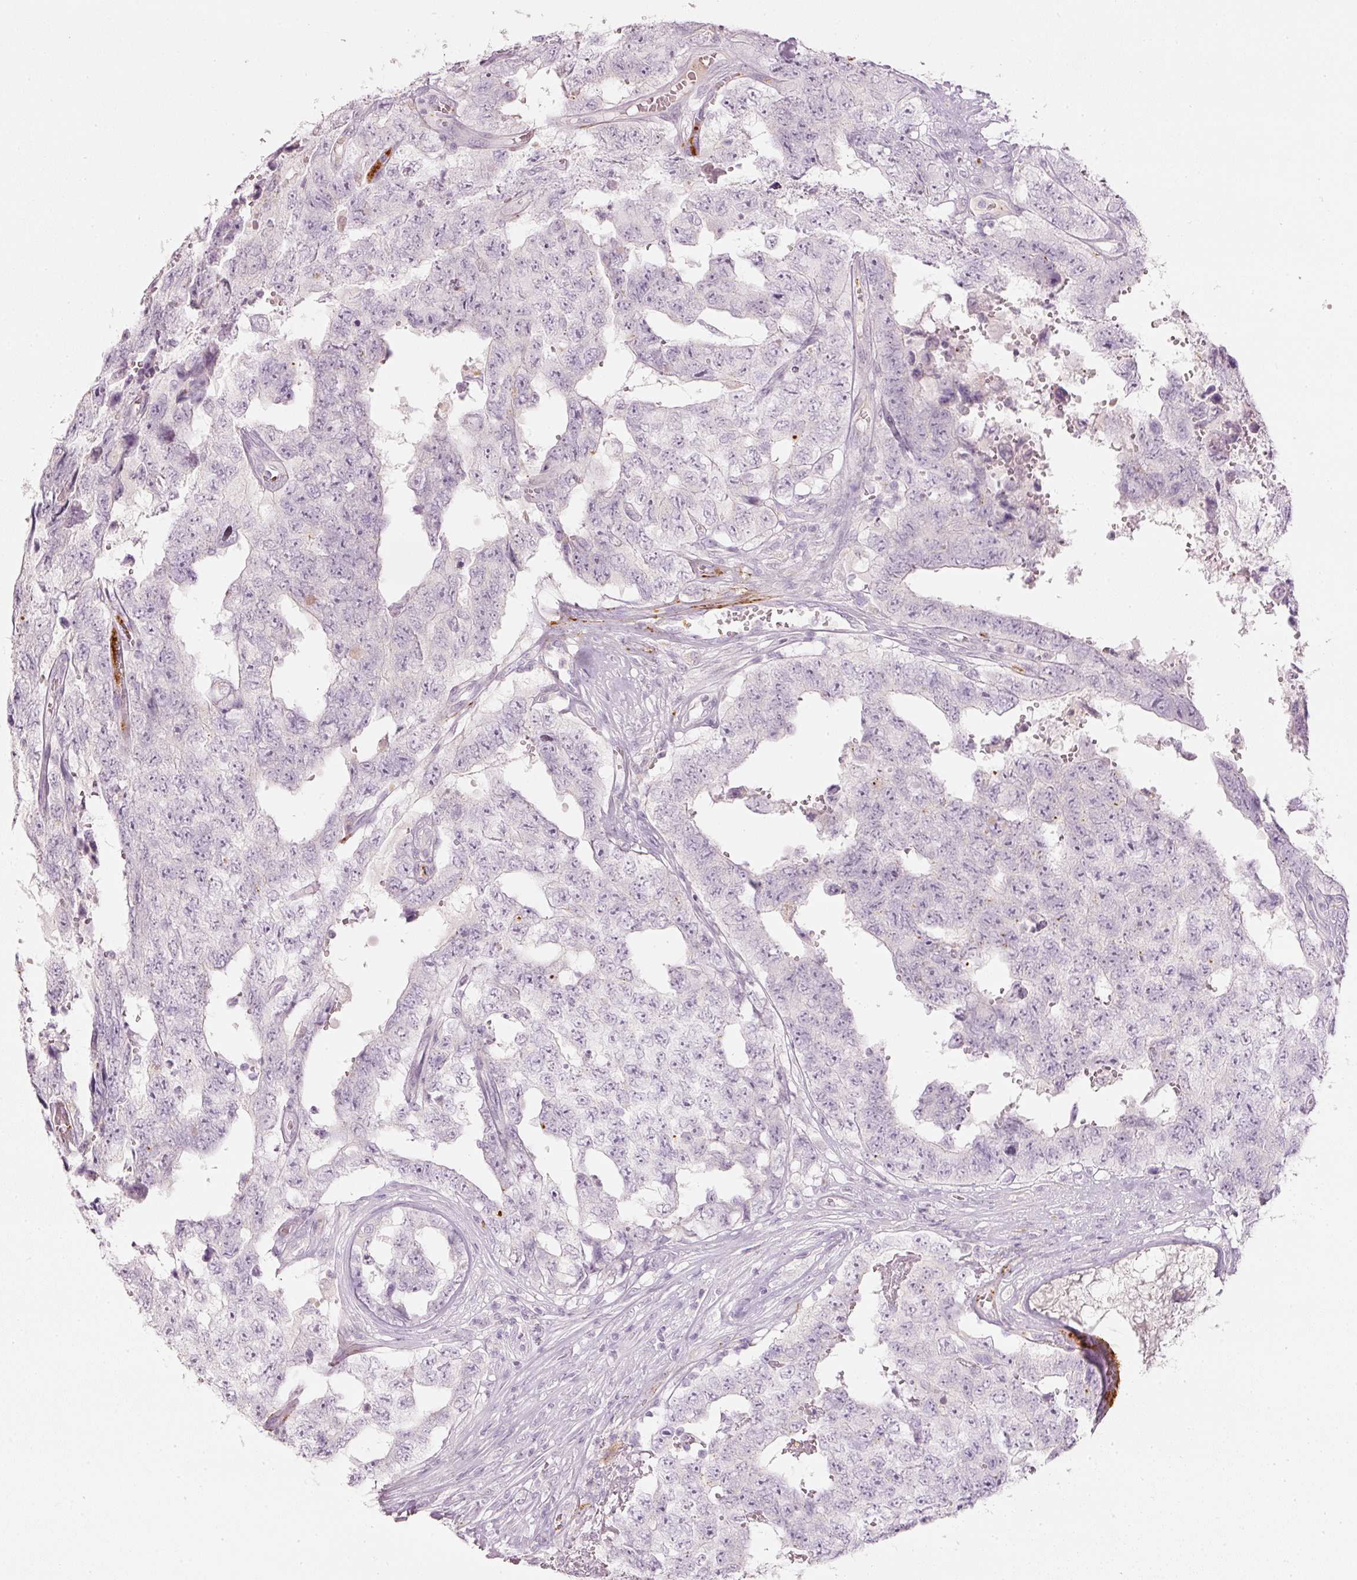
{"staining": {"intensity": "negative", "quantity": "none", "location": "none"}, "tissue": "testis cancer", "cell_type": "Tumor cells", "image_type": "cancer", "snomed": [{"axis": "morphology", "description": "Normal tissue, NOS"}, {"axis": "morphology", "description": "Carcinoma, Embryonal, NOS"}, {"axis": "topography", "description": "Testis"}, {"axis": "topography", "description": "Epididymis"}], "caption": "Immunohistochemical staining of testis cancer (embryonal carcinoma) displays no significant staining in tumor cells.", "gene": "LECT2", "patient": {"sex": "male", "age": 25}}